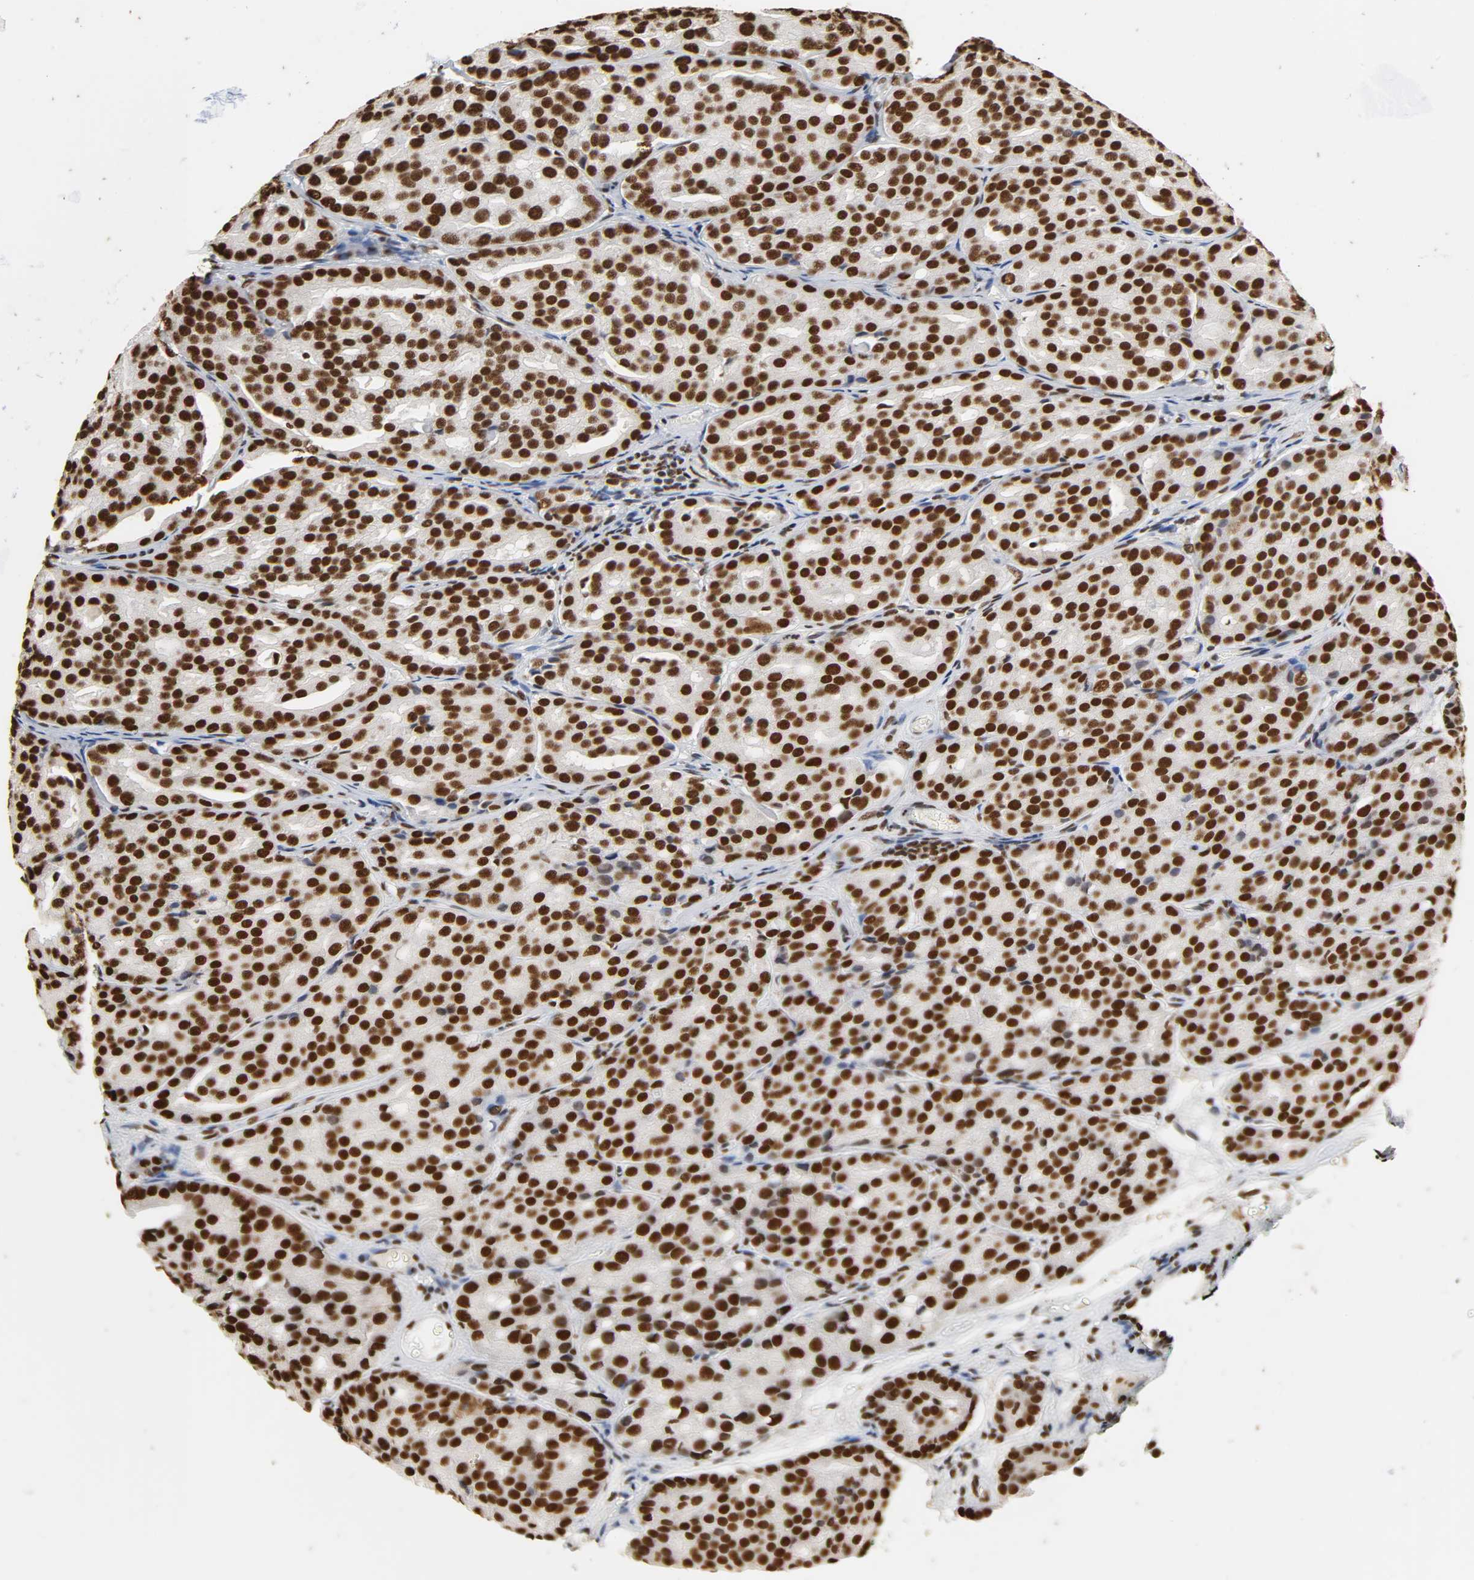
{"staining": {"intensity": "strong", "quantity": ">75%", "location": "nuclear"}, "tissue": "prostate cancer", "cell_type": "Tumor cells", "image_type": "cancer", "snomed": [{"axis": "morphology", "description": "Adenocarcinoma, High grade"}, {"axis": "topography", "description": "Prostate"}], "caption": "Prostate adenocarcinoma (high-grade) stained for a protein (brown) reveals strong nuclear positive expression in approximately >75% of tumor cells.", "gene": "HNRNPC", "patient": {"sex": "male", "age": 64}}